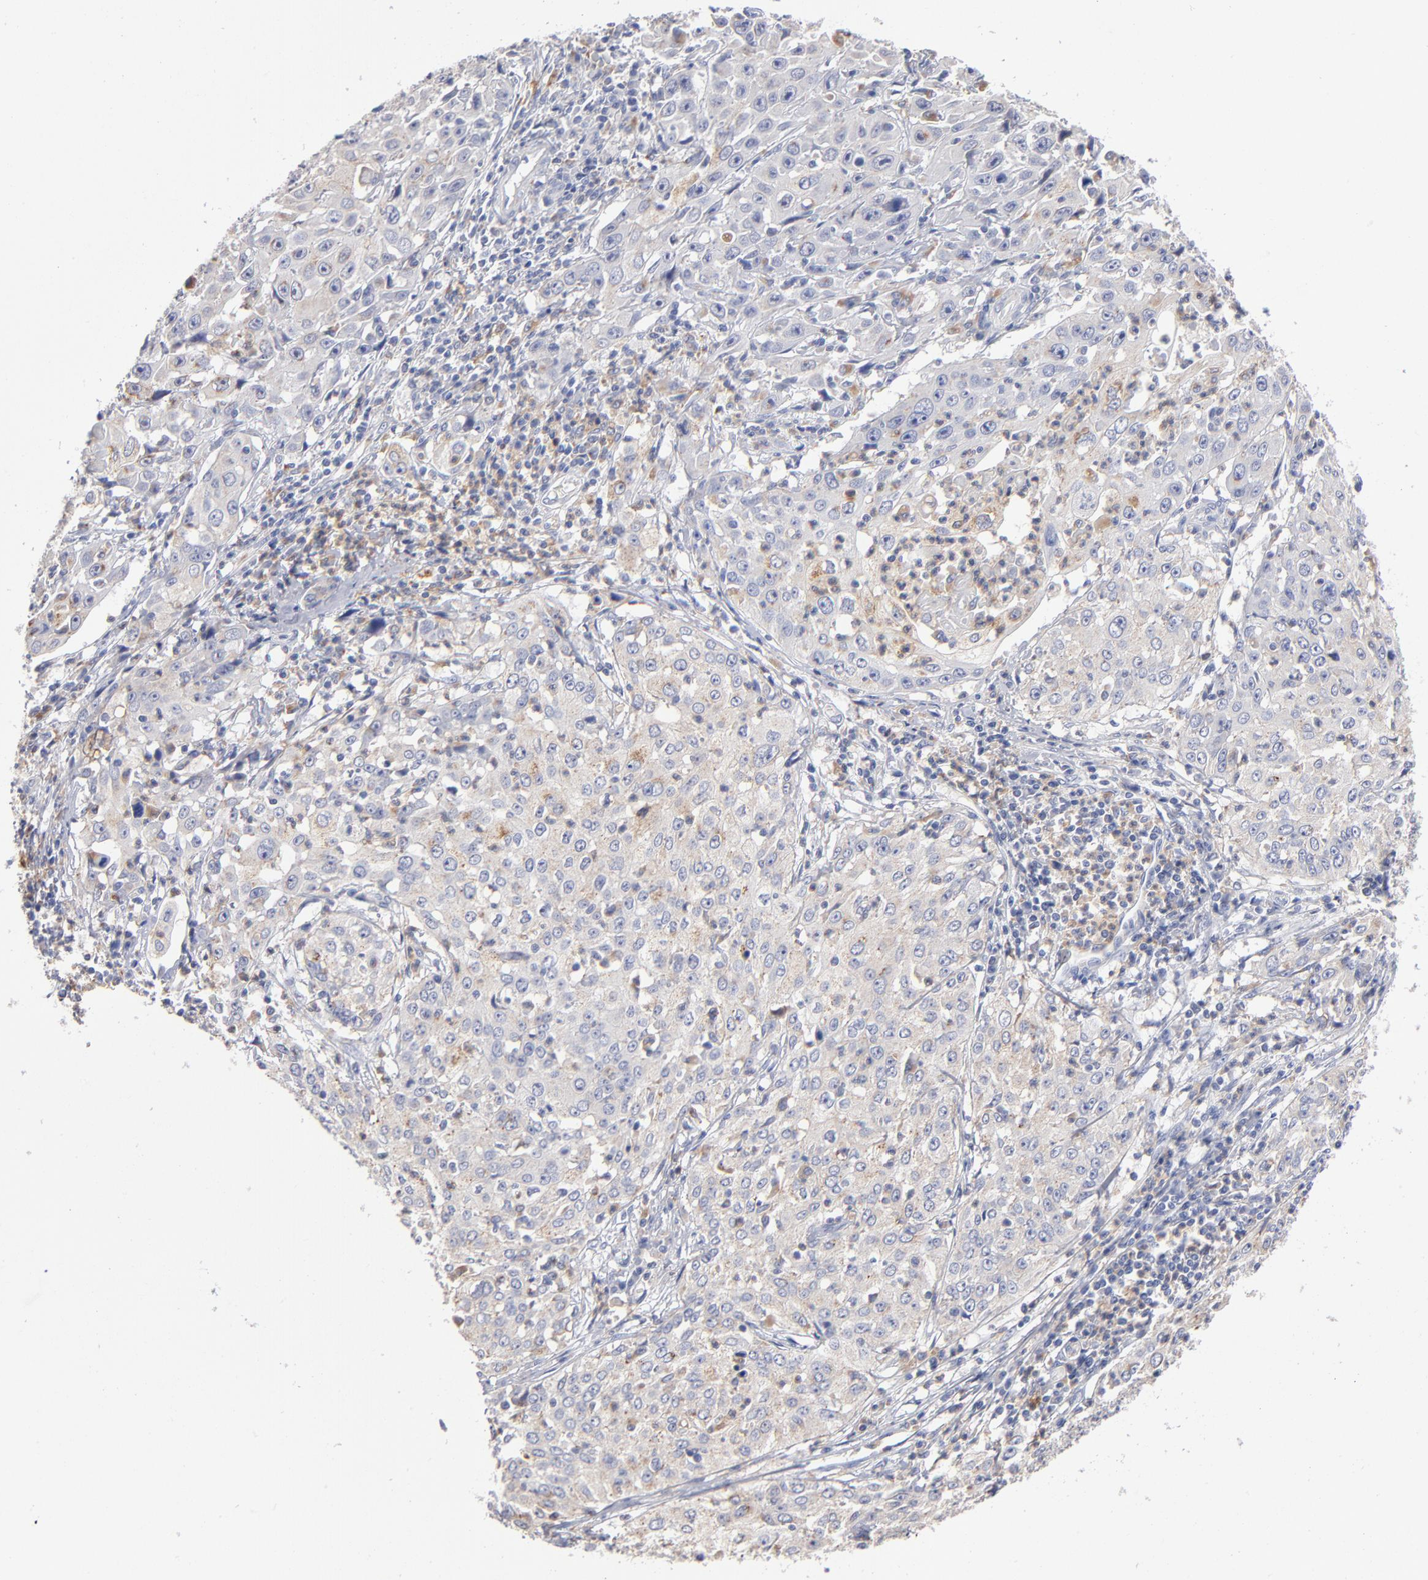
{"staining": {"intensity": "weak", "quantity": "25%-75%", "location": "cytoplasmic/membranous"}, "tissue": "cervical cancer", "cell_type": "Tumor cells", "image_type": "cancer", "snomed": [{"axis": "morphology", "description": "Squamous cell carcinoma, NOS"}, {"axis": "topography", "description": "Cervix"}], "caption": "Immunohistochemistry of cervical cancer reveals low levels of weak cytoplasmic/membranous expression in about 25%-75% of tumor cells.", "gene": "RRAGB", "patient": {"sex": "female", "age": 39}}